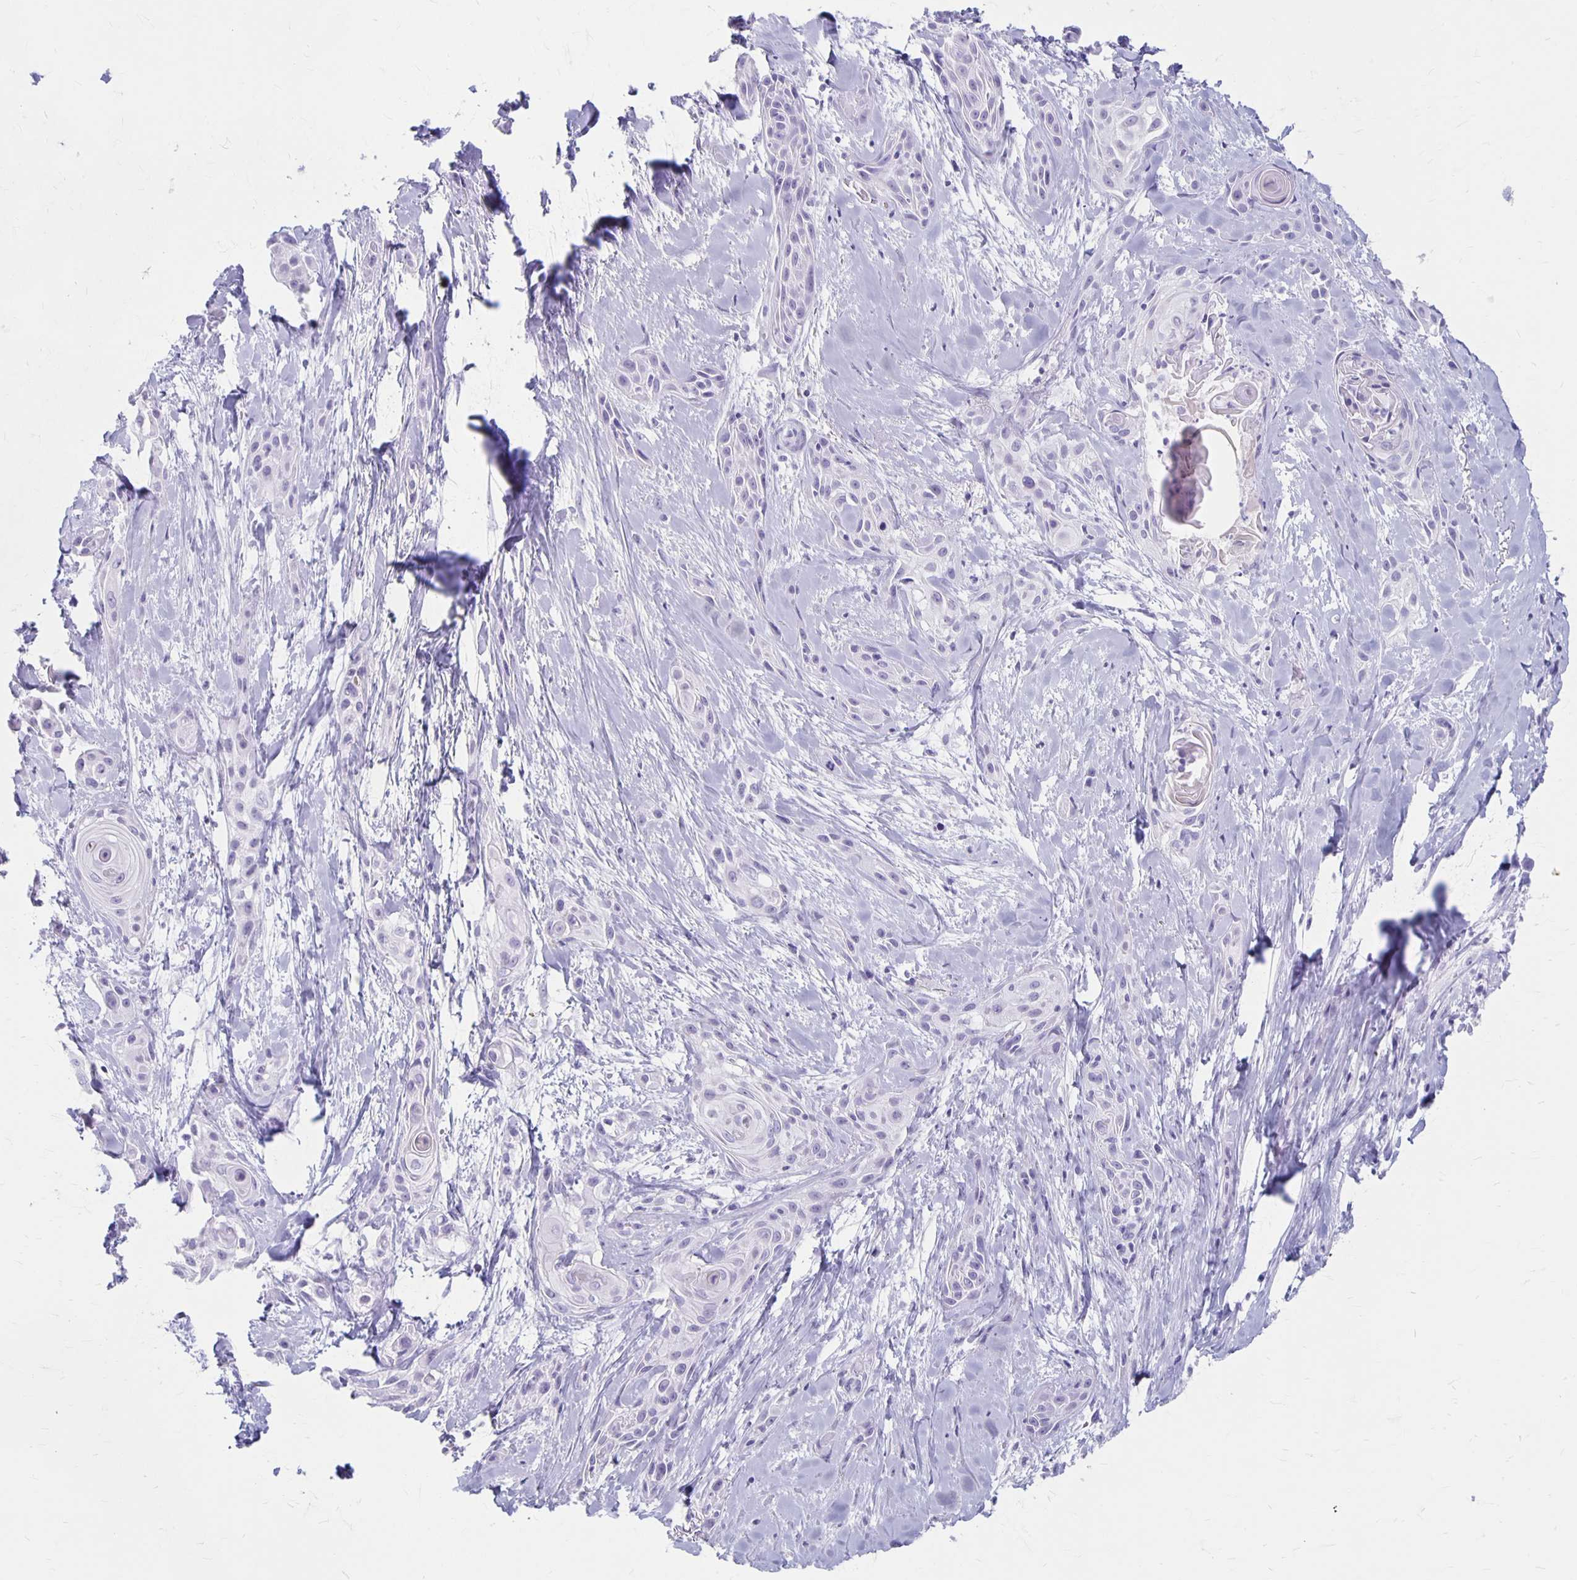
{"staining": {"intensity": "negative", "quantity": "none", "location": "none"}, "tissue": "skin cancer", "cell_type": "Tumor cells", "image_type": "cancer", "snomed": [{"axis": "morphology", "description": "Squamous cell carcinoma, NOS"}, {"axis": "topography", "description": "Skin"}, {"axis": "topography", "description": "Anal"}], "caption": "Immunohistochemistry (IHC) of human skin cancer (squamous cell carcinoma) exhibits no positivity in tumor cells.", "gene": "MAGEC2", "patient": {"sex": "male", "age": 64}}